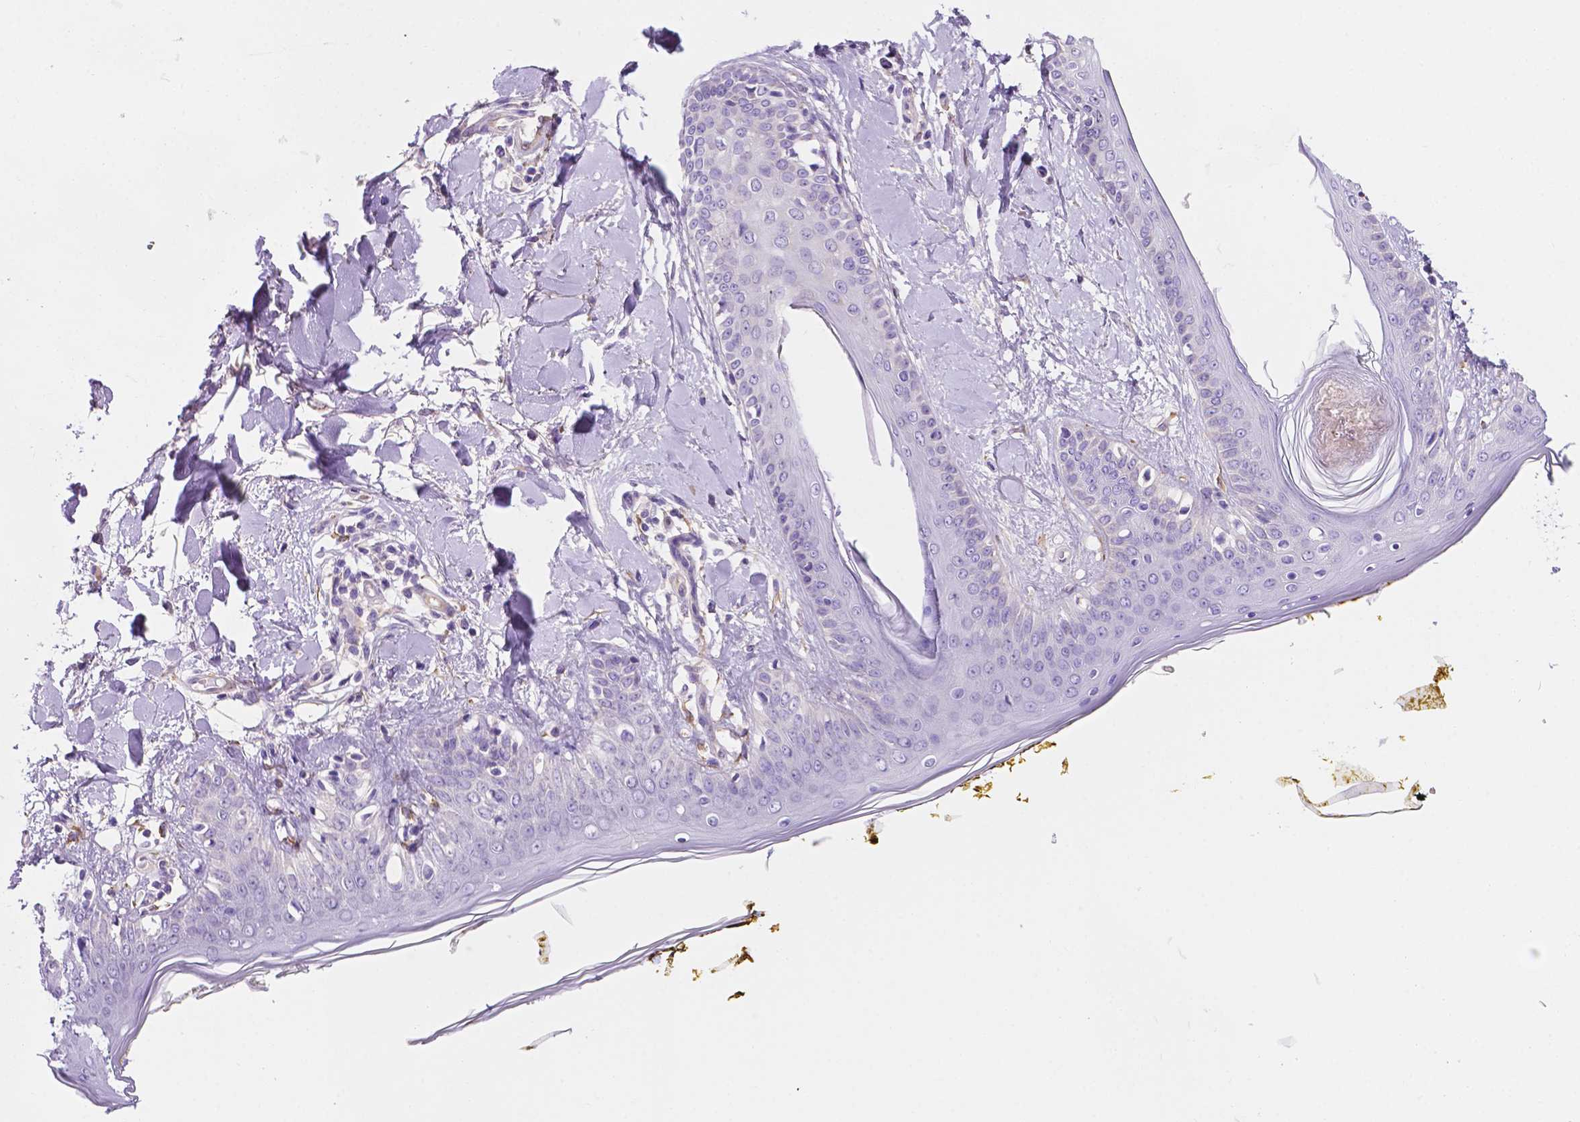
{"staining": {"intensity": "negative", "quantity": "none", "location": "none"}, "tissue": "skin", "cell_type": "Fibroblasts", "image_type": "normal", "snomed": [{"axis": "morphology", "description": "Normal tissue, NOS"}, {"axis": "topography", "description": "Skin"}], "caption": "Immunohistochemistry of benign skin displays no staining in fibroblasts.", "gene": "CEACAM7", "patient": {"sex": "female", "age": 34}}